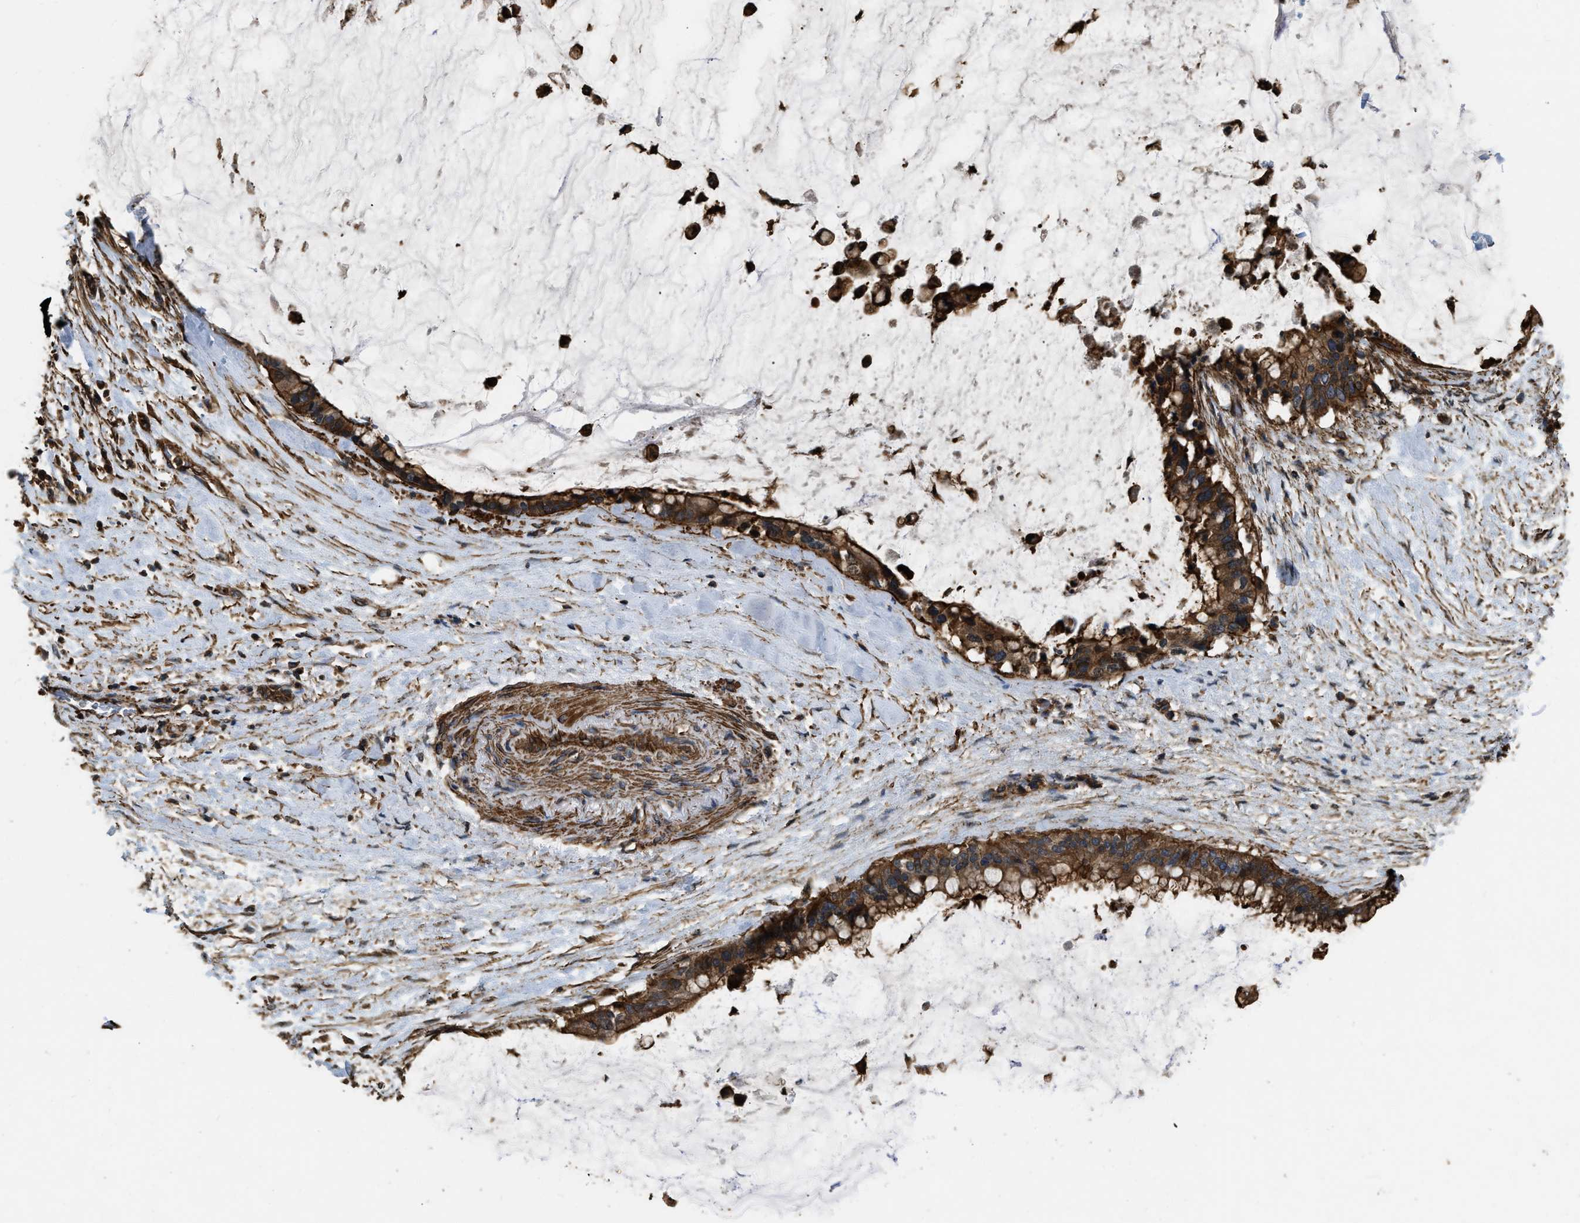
{"staining": {"intensity": "strong", "quantity": ">75%", "location": "cytoplasmic/membranous"}, "tissue": "pancreatic cancer", "cell_type": "Tumor cells", "image_type": "cancer", "snomed": [{"axis": "morphology", "description": "Adenocarcinoma, NOS"}, {"axis": "topography", "description": "Pancreas"}], "caption": "Strong cytoplasmic/membranous staining is present in approximately >75% of tumor cells in pancreatic cancer.", "gene": "YARS1", "patient": {"sex": "male", "age": 41}}